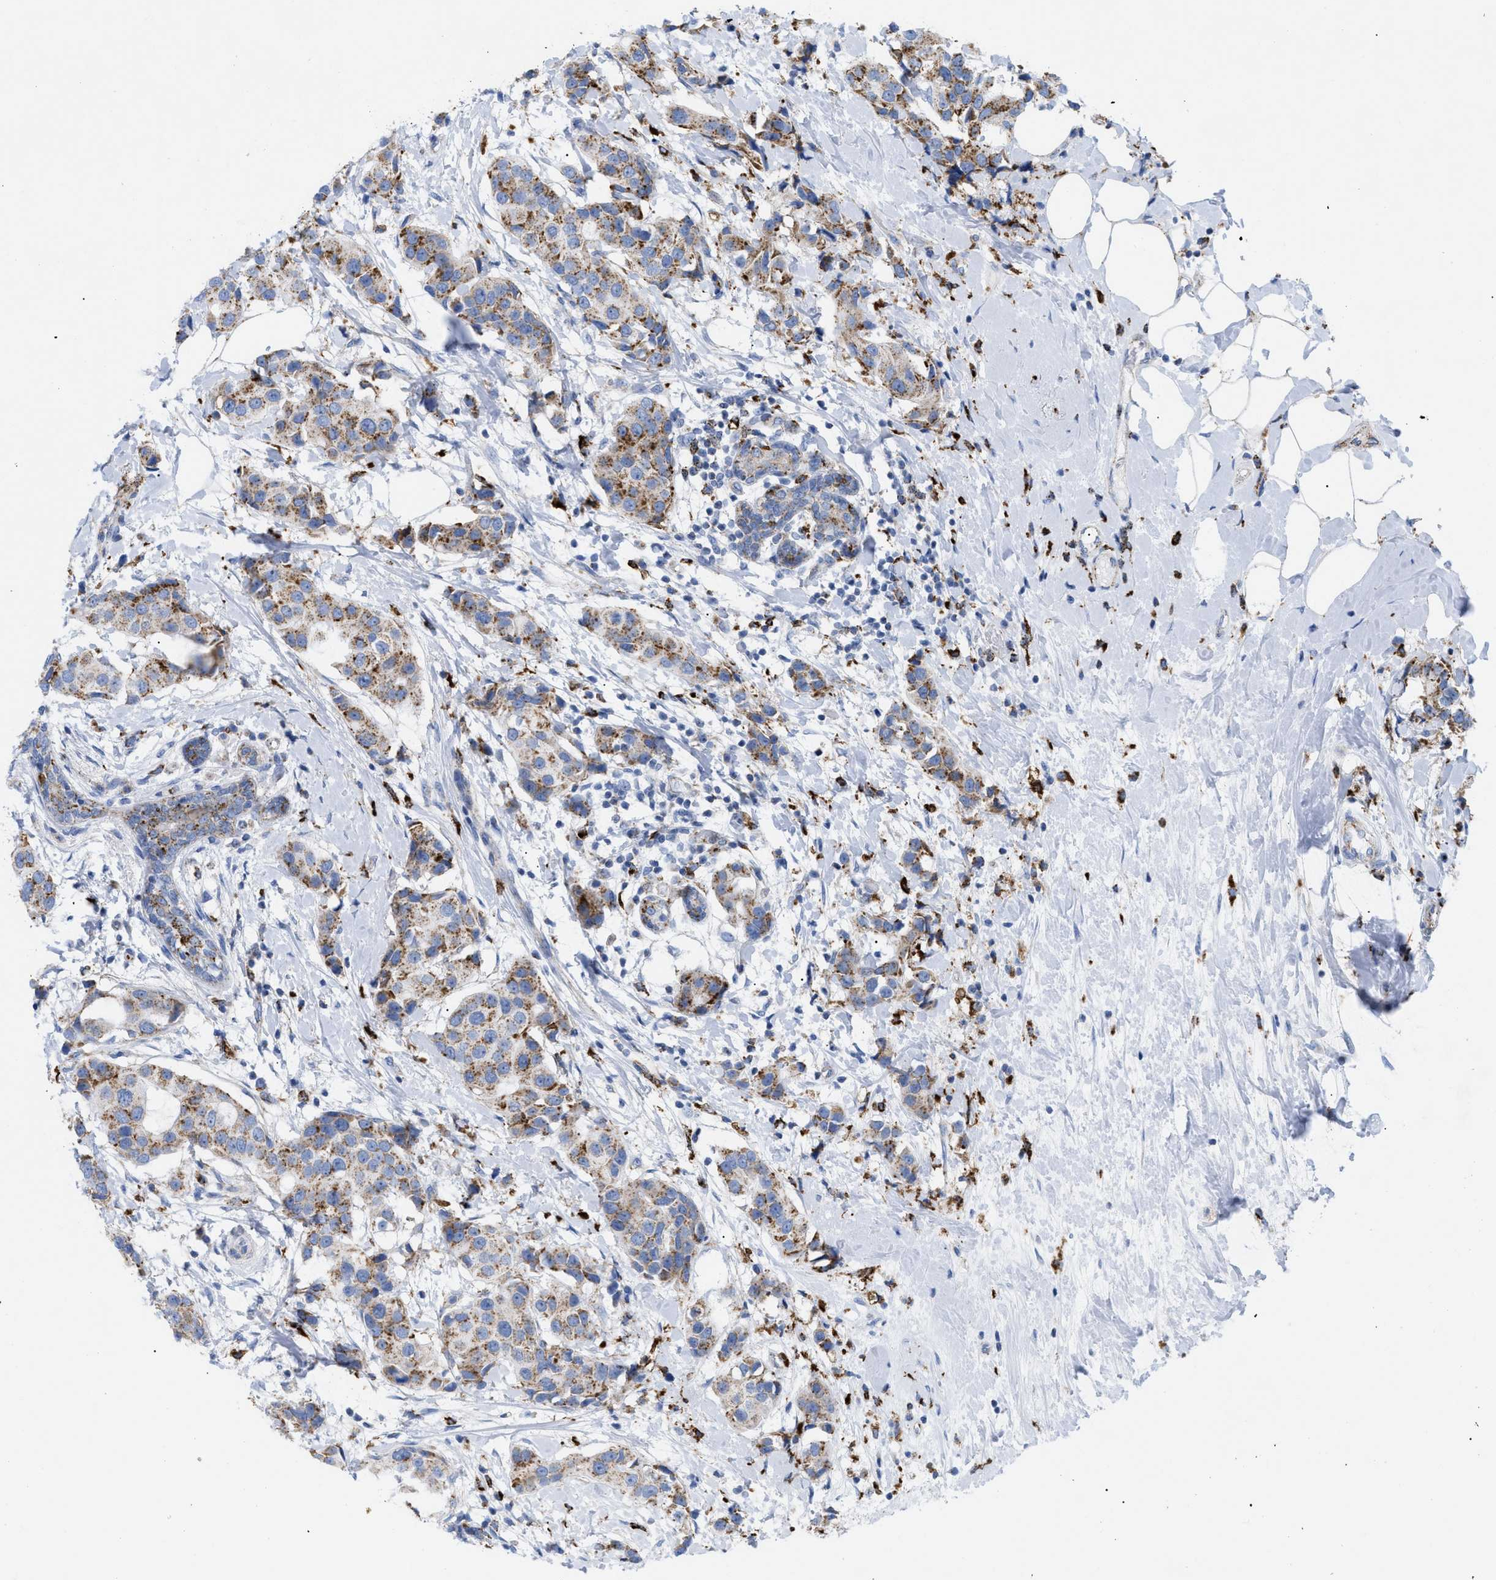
{"staining": {"intensity": "moderate", "quantity": ">75%", "location": "cytoplasmic/membranous"}, "tissue": "breast cancer", "cell_type": "Tumor cells", "image_type": "cancer", "snomed": [{"axis": "morphology", "description": "Normal tissue, NOS"}, {"axis": "morphology", "description": "Duct carcinoma"}, {"axis": "topography", "description": "Breast"}], "caption": "Moderate cytoplasmic/membranous staining for a protein is appreciated in approximately >75% of tumor cells of breast cancer (infiltrating ductal carcinoma) using immunohistochemistry (IHC).", "gene": "DRAM2", "patient": {"sex": "female", "age": 39}}